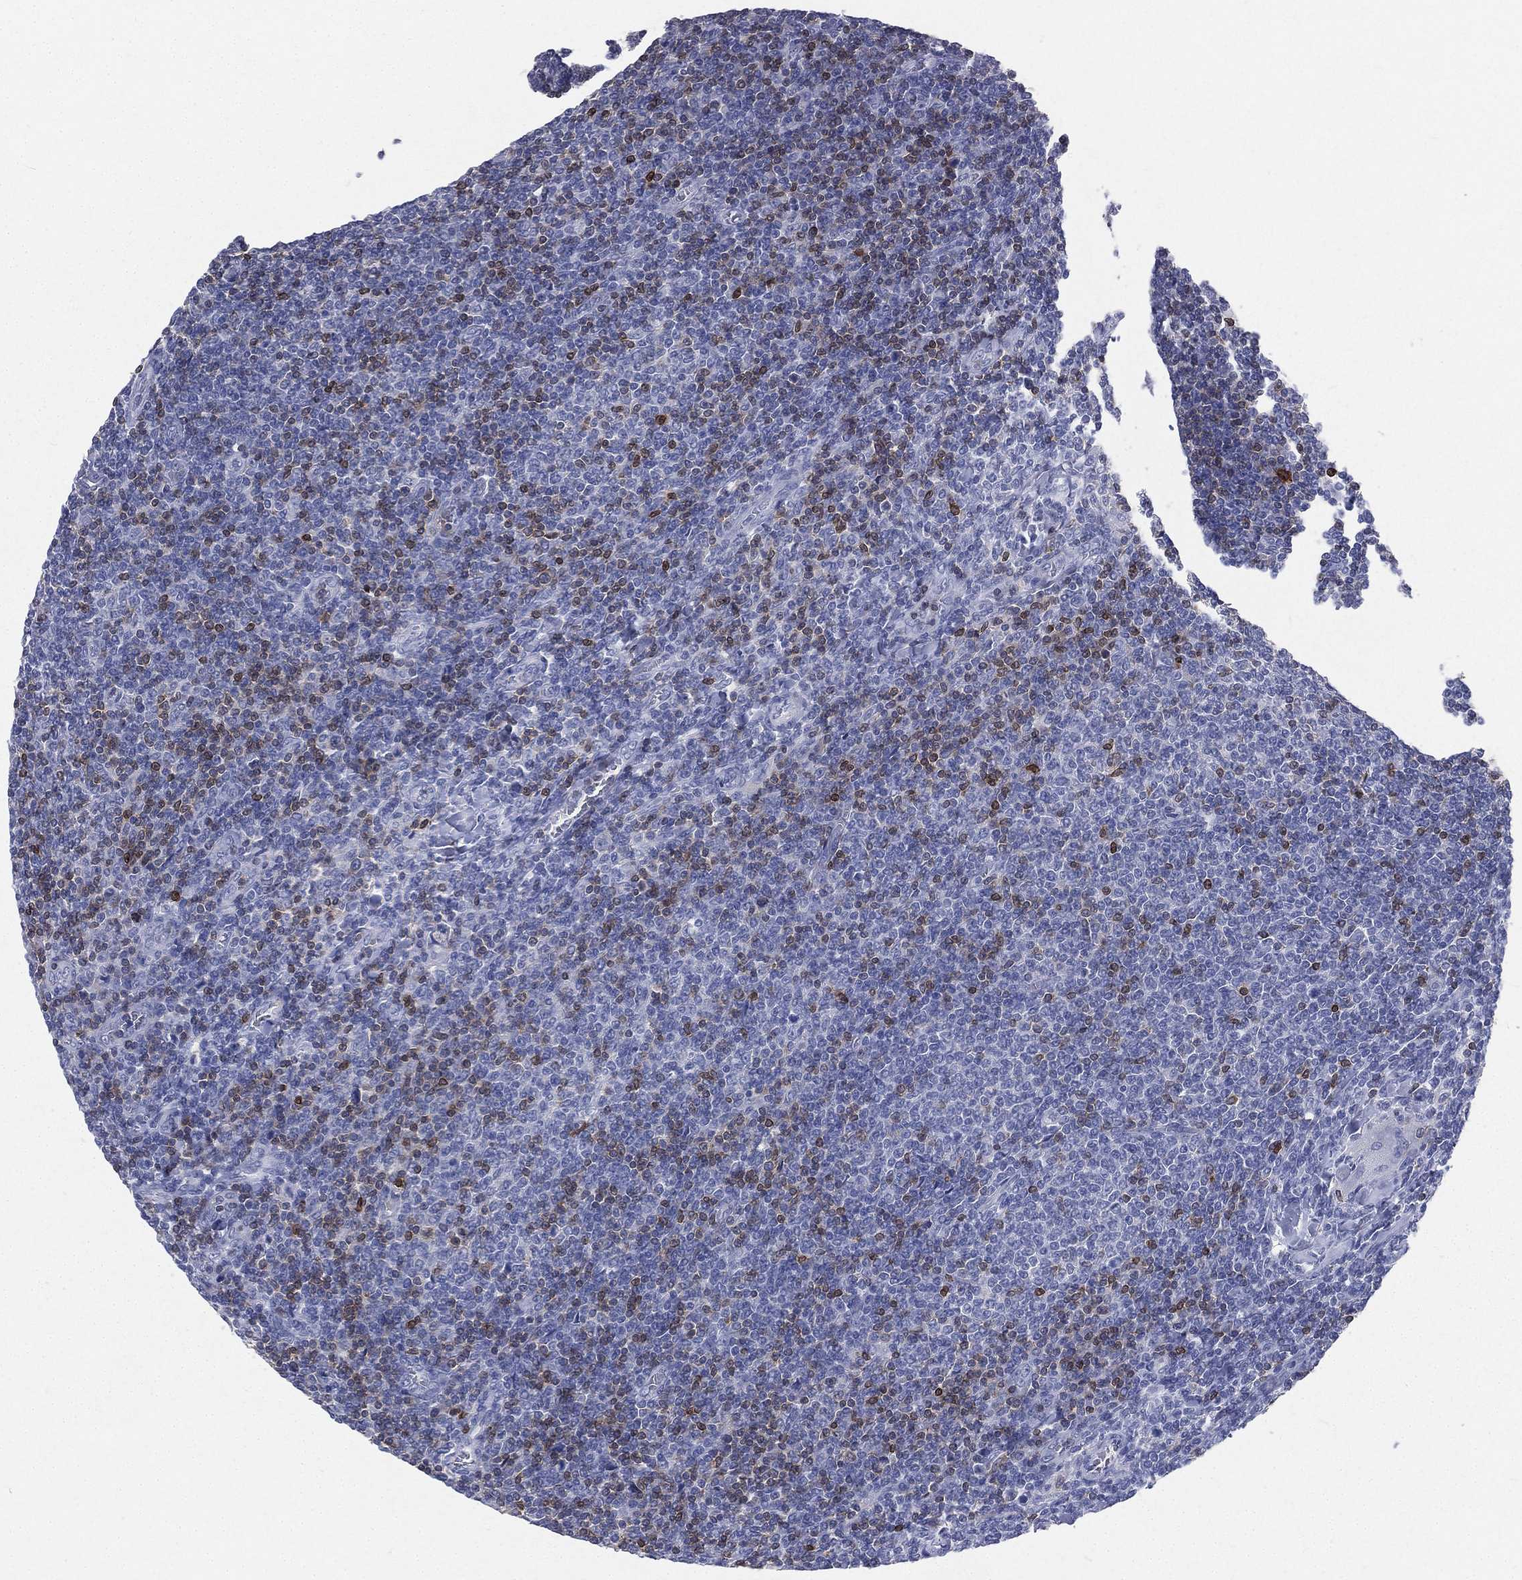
{"staining": {"intensity": "negative", "quantity": "none", "location": "none"}, "tissue": "lymphoma", "cell_type": "Tumor cells", "image_type": "cancer", "snomed": [{"axis": "morphology", "description": "Malignant lymphoma, non-Hodgkin's type, Low grade"}, {"axis": "topography", "description": "Lymph node"}], "caption": "DAB (3,3'-diaminobenzidine) immunohistochemical staining of human lymphoma reveals no significant positivity in tumor cells.", "gene": "CD3D", "patient": {"sex": "male", "age": 52}}